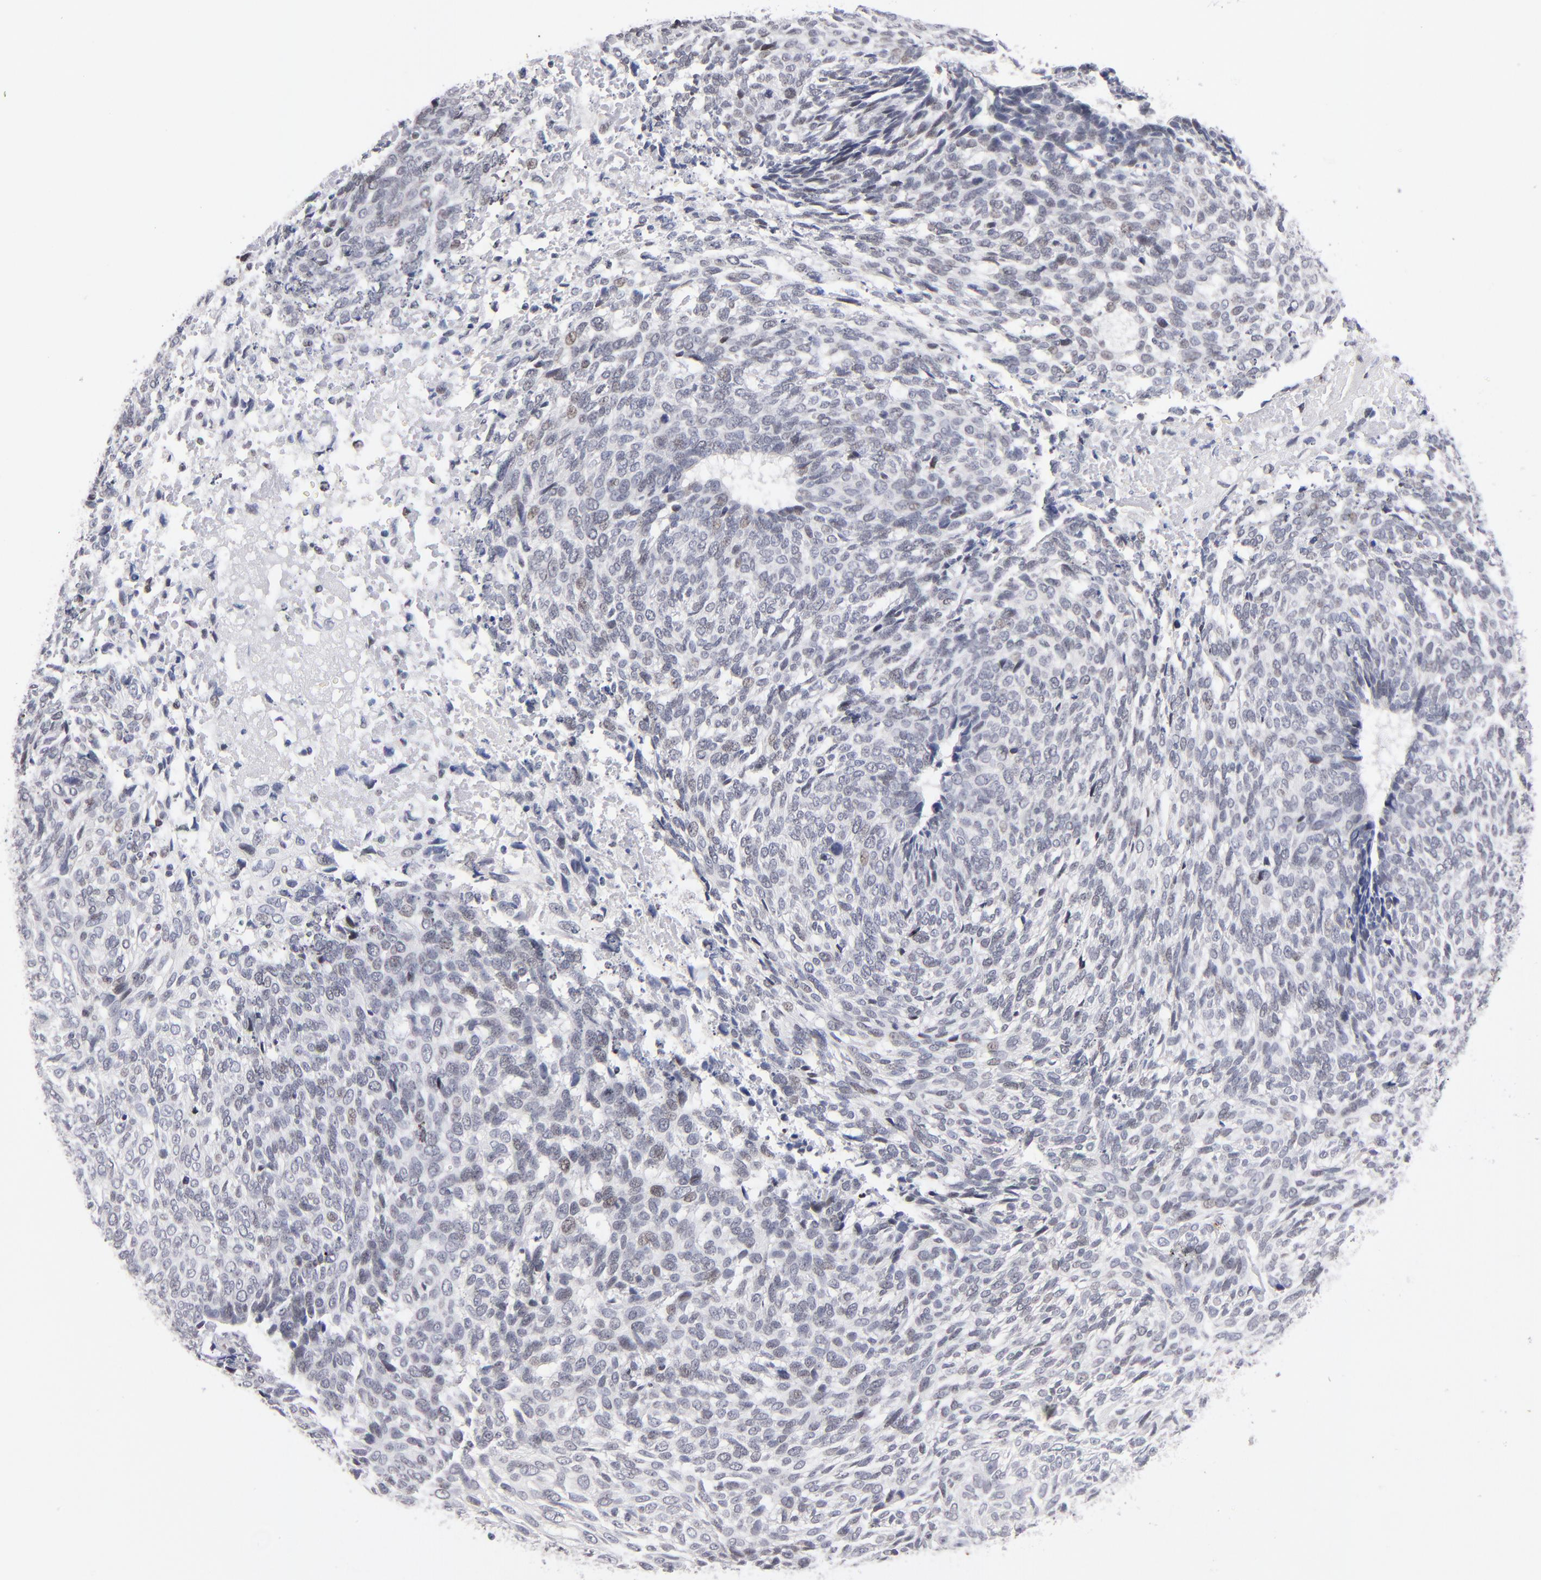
{"staining": {"intensity": "weak", "quantity": "<25%", "location": "nuclear"}, "tissue": "skin cancer", "cell_type": "Tumor cells", "image_type": "cancer", "snomed": [{"axis": "morphology", "description": "Basal cell carcinoma"}, {"axis": "topography", "description": "Skin"}], "caption": "A micrograph of skin cancer (basal cell carcinoma) stained for a protein exhibits no brown staining in tumor cells.", "gene": "ODF2", "patient": {"sex": "male", "age": 72}}